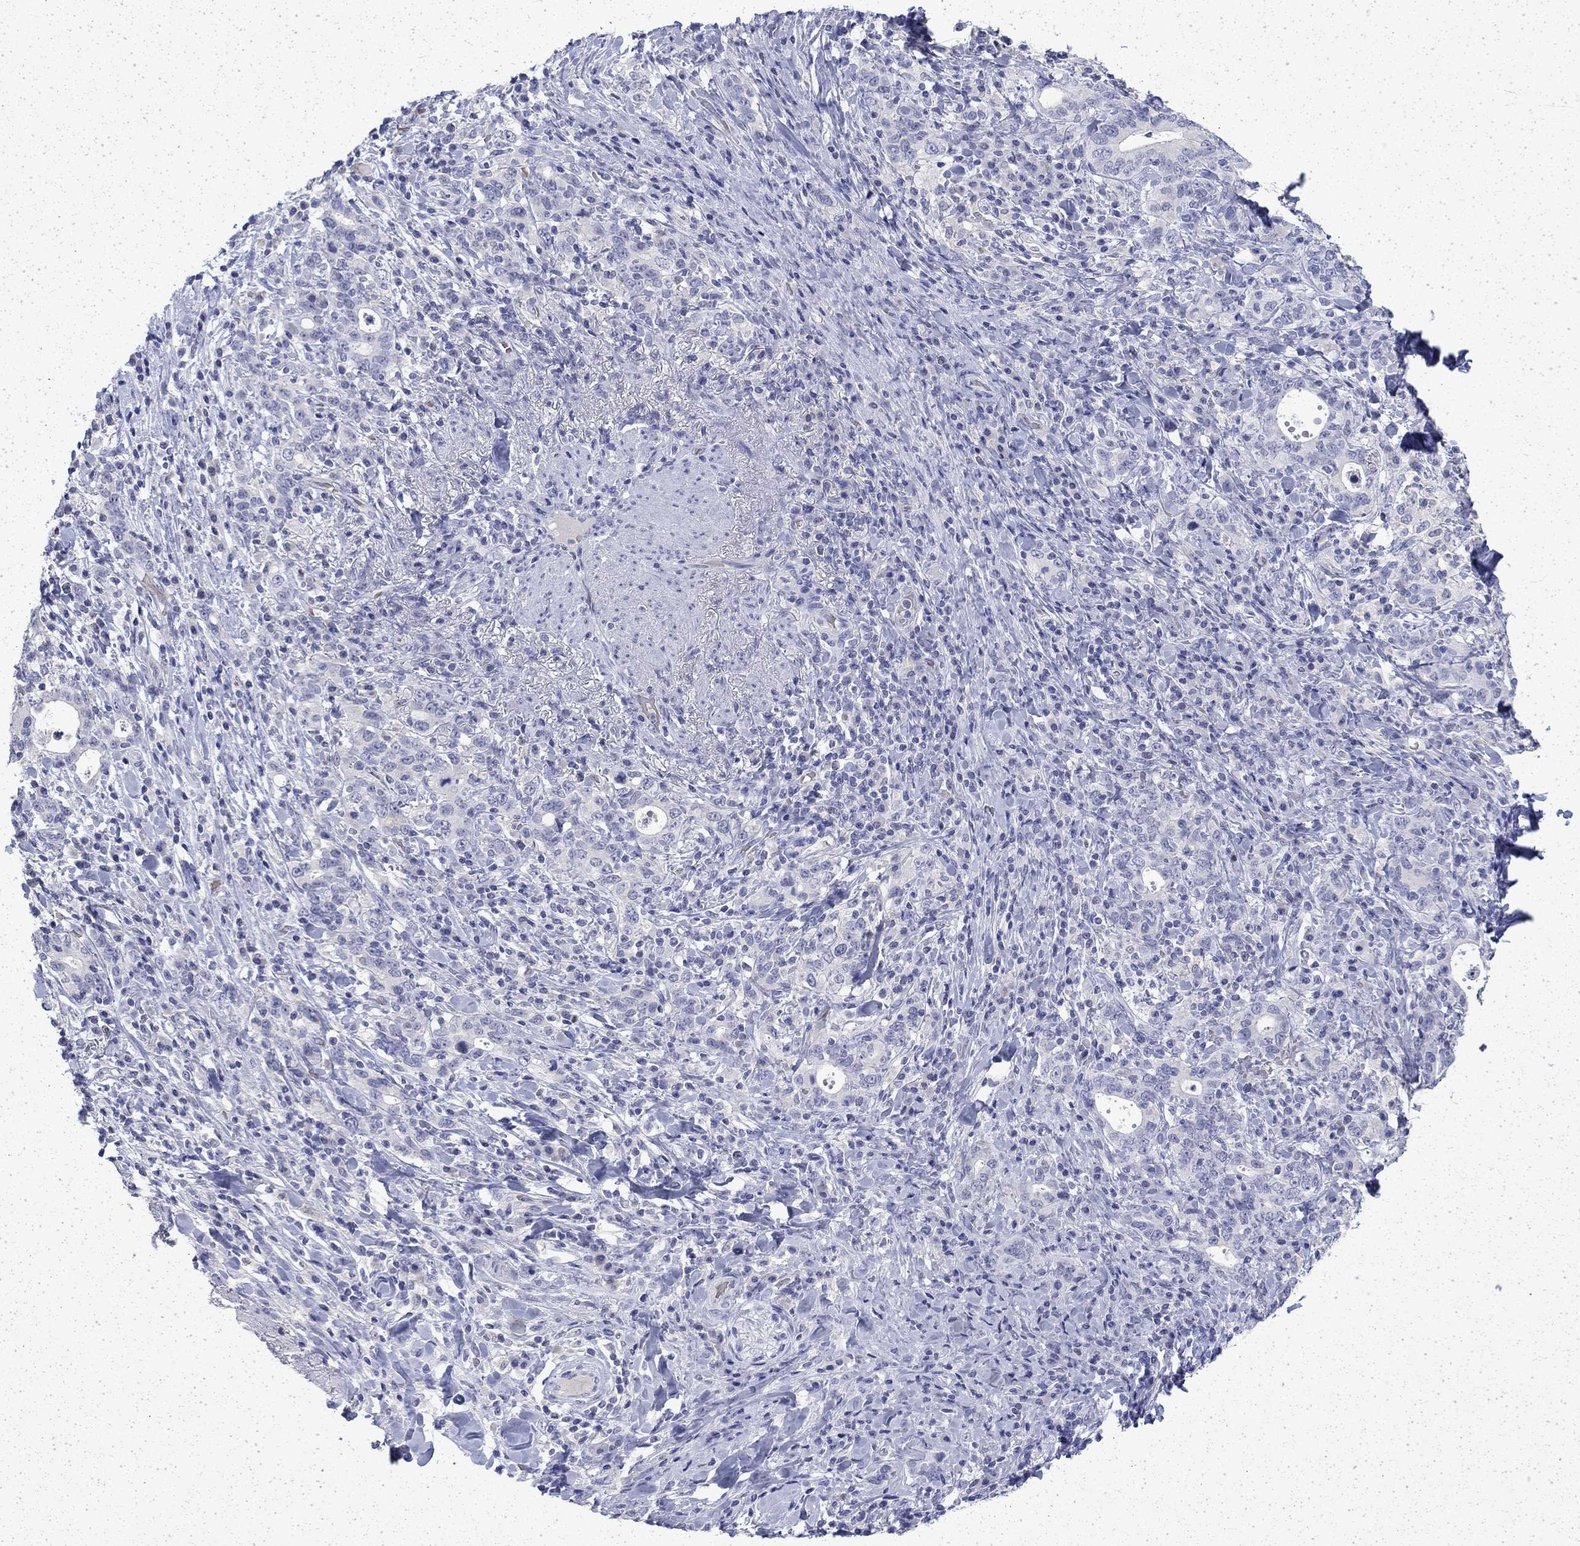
{"staining": {"intensity": "negative", "quantity": "none", "location": "none"}, "tissue": "stomach cancer", "cell_type": "Tumor cells", "image_type": "cancer", "snomed": [{"axis": "morphology", "description": "Adenocarcinoma, NOS"}, {"axis": "topography", "description": "Stomach"}], "caption": "Tumor cells are negative for protein expression in human adenocarcinoma (stomach). Nuclei are stained in blue.", "gene": "ENPP6", "patient": {"sex": "male", "age": 79}}